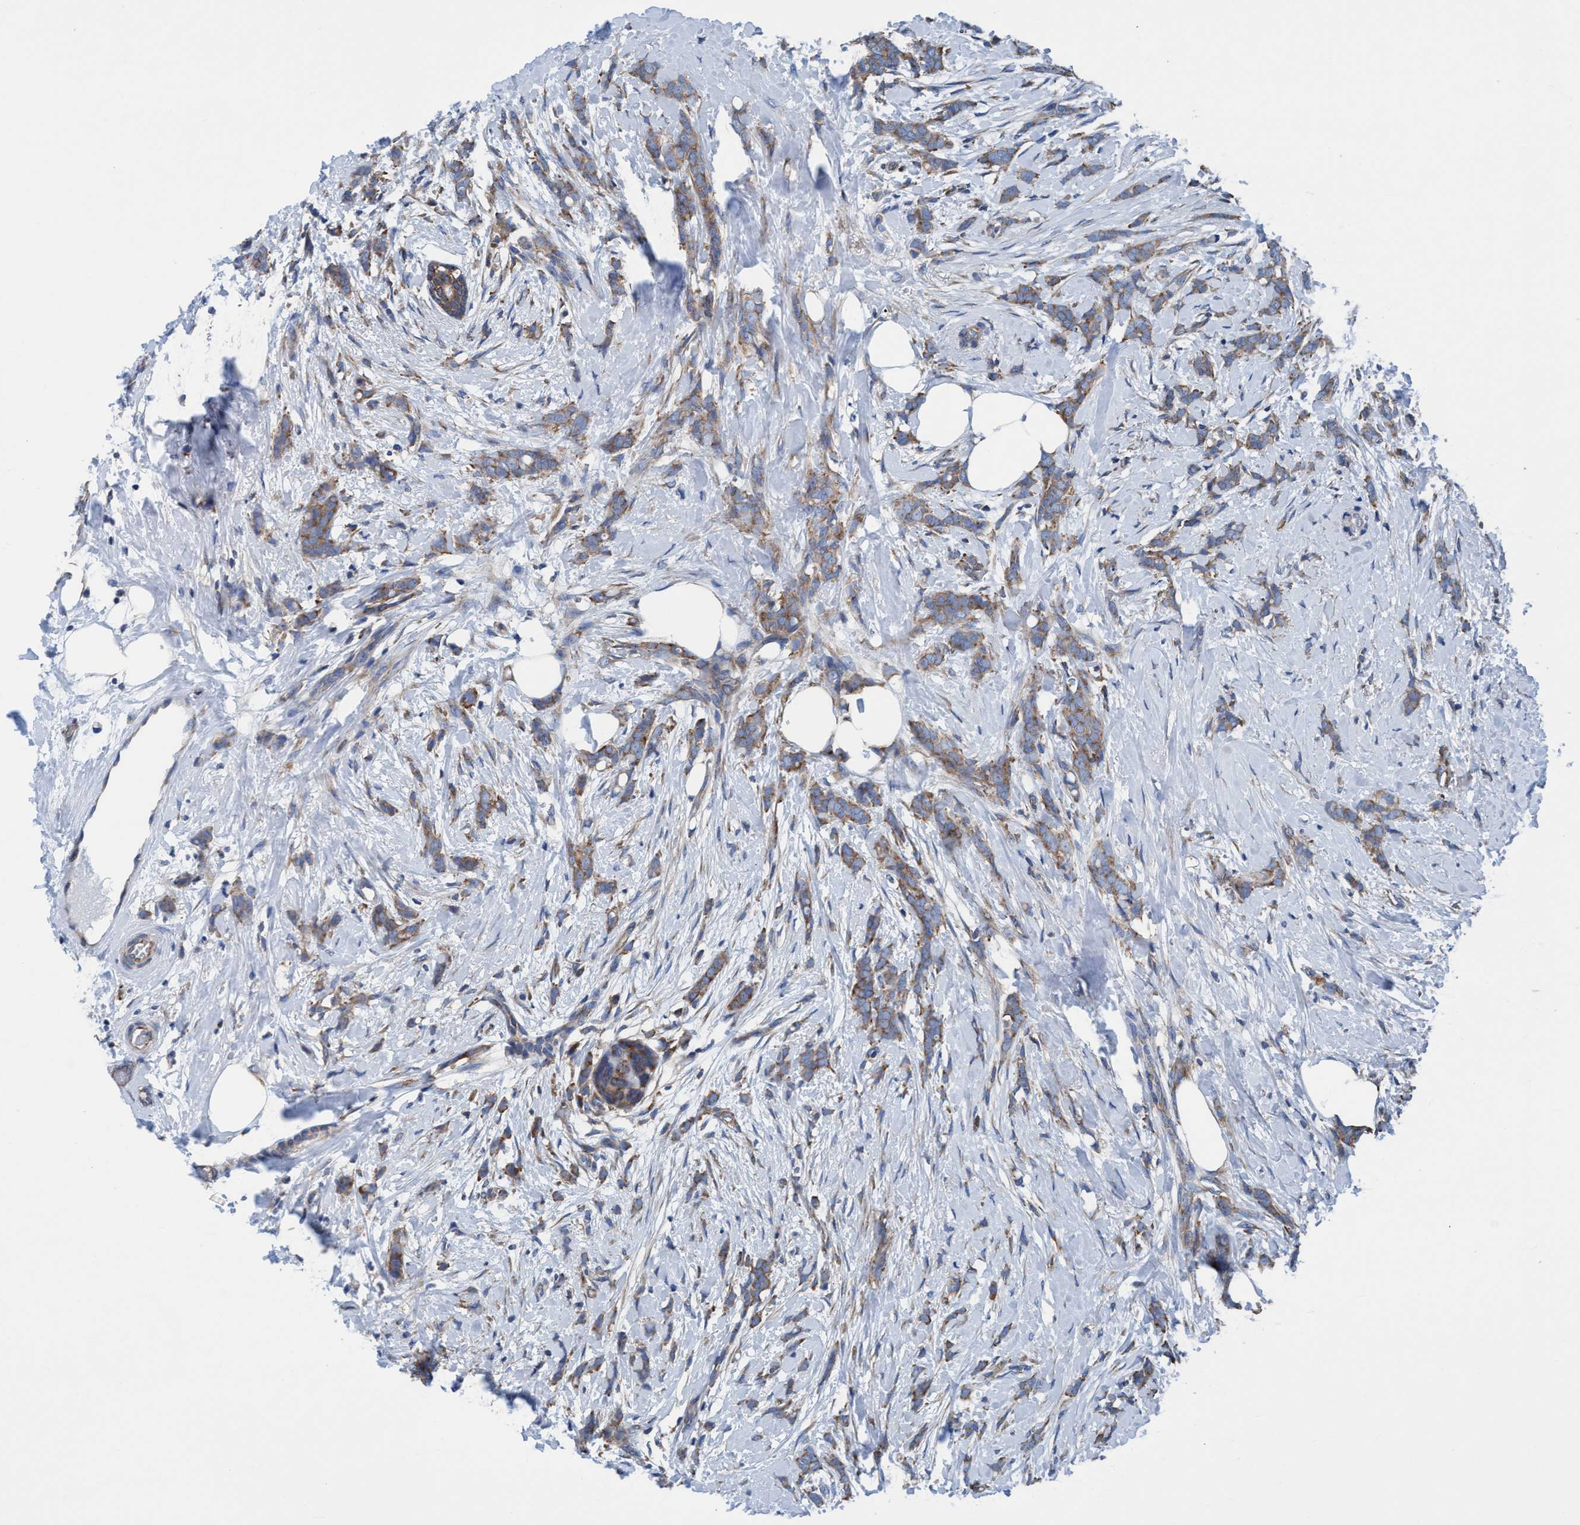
{"staining": {"intensity": "weak", "quantity": ">75%", "location": "cytoplasmic/membranous"}, "tissue": "breast cancer", "cell_type": "Tumor cells", "image_type": "cancer", "snomed": [{"axis": "morphology", "description": "Lobular carcinoma, in situ"}, {"axis": "morphology", "description": "Lobular carcinoma"}, {"axis": "topography", "description": "Breast"}], "caption": "IHC histopathology image of human lobular carcinoma in situ (breast) stained for a protein (brown), which displays low levels of weak cytoplasmic/membranous expression in approximately >75% of tumor cells.", "gene": "NMT1", "patient": {"sex": "female", "age": 41}}